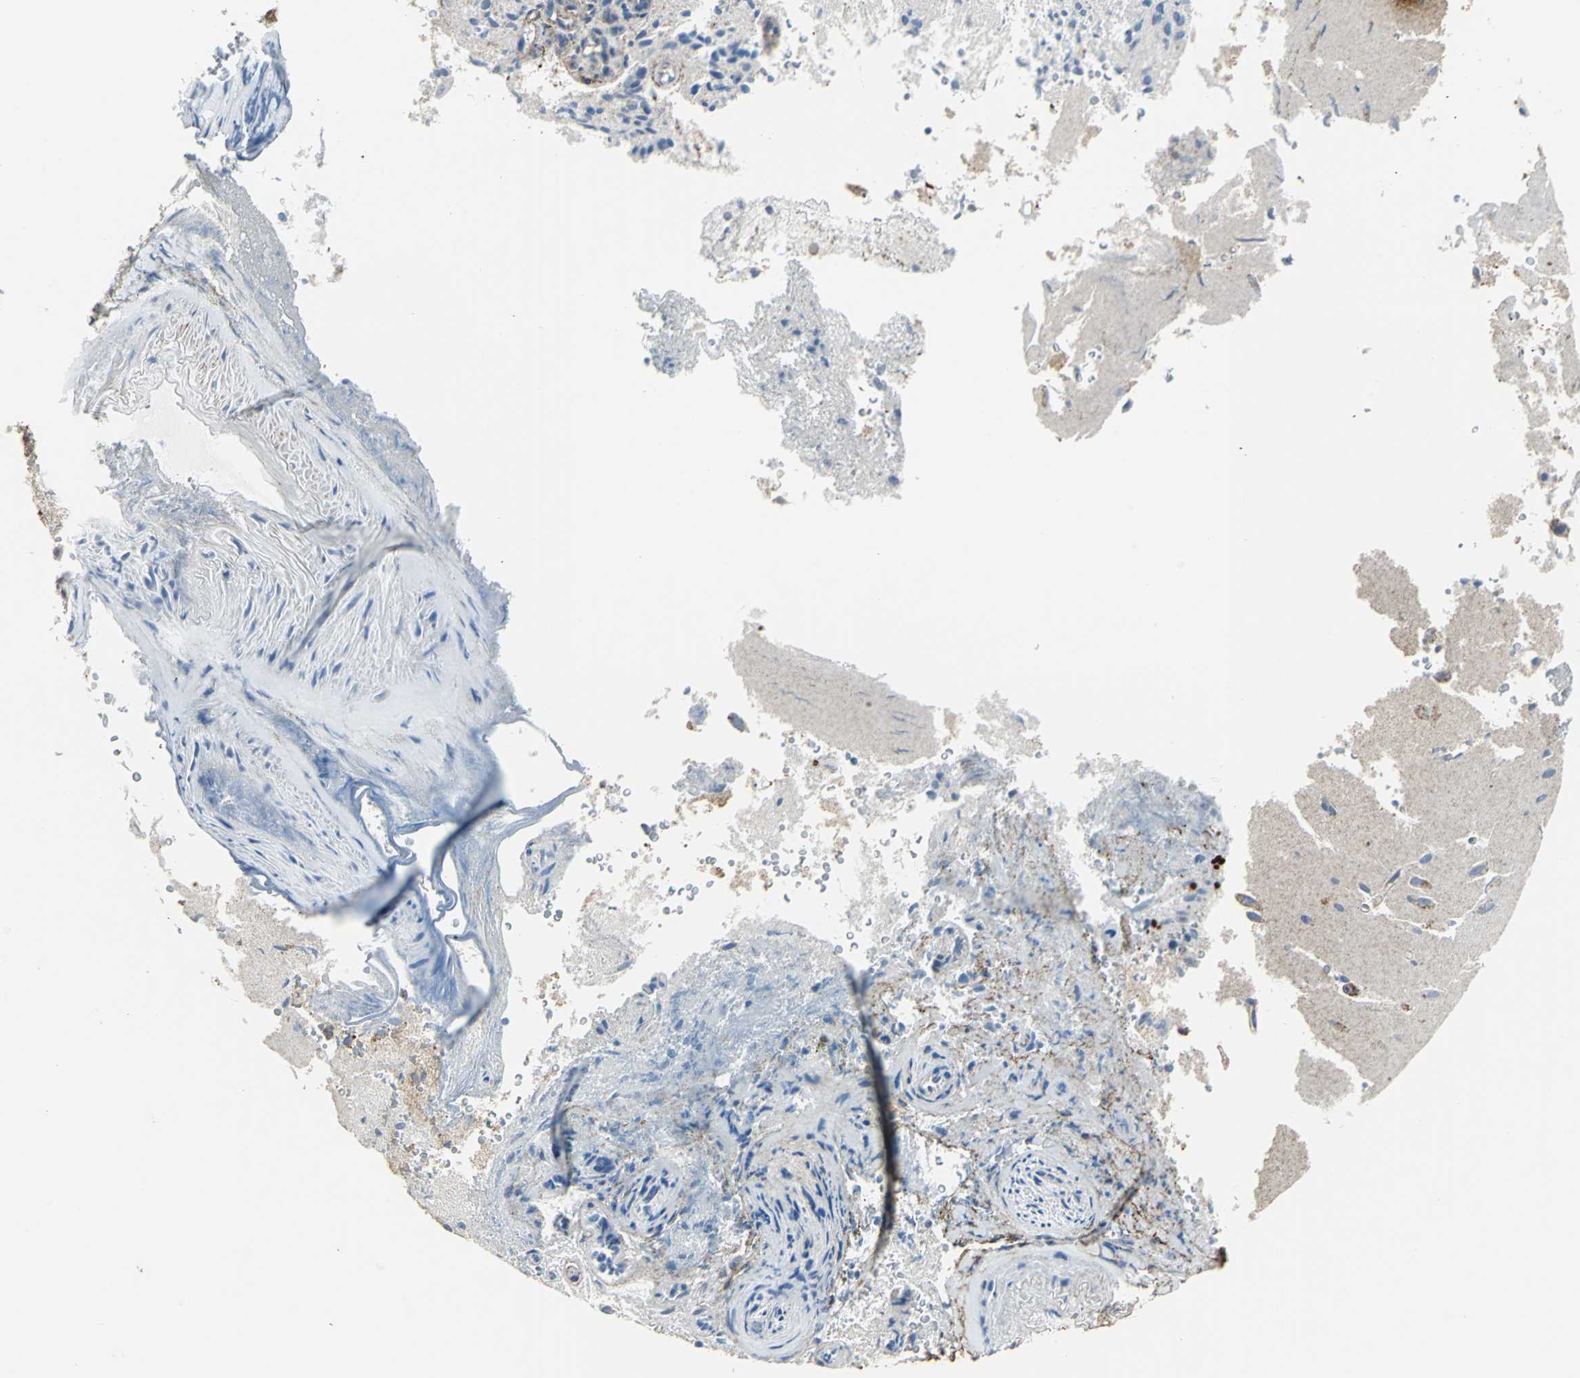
{"staining": {"intensity": "negative", "quantity": "none", "location": "none"}, "tissue": "glioma", "cell_type": "Tumor cells", "image_type": "cancer", "snomed": [{"axis": "morphology", "description": "Normal tissue, NOS"}, {"axis": "morphology", "description": "Glioma, malignant, High grade"}, {"axis": "topography", "description": "Cerebral cortex"}], "caption": "Human malignant glioma (high-grade) stained for a protein using immunohistochemistry (IHC) demonstrates no staining in tumor cells.", "gene": "DNAJB4", "patient": {"sex": "male", "age": 75}}